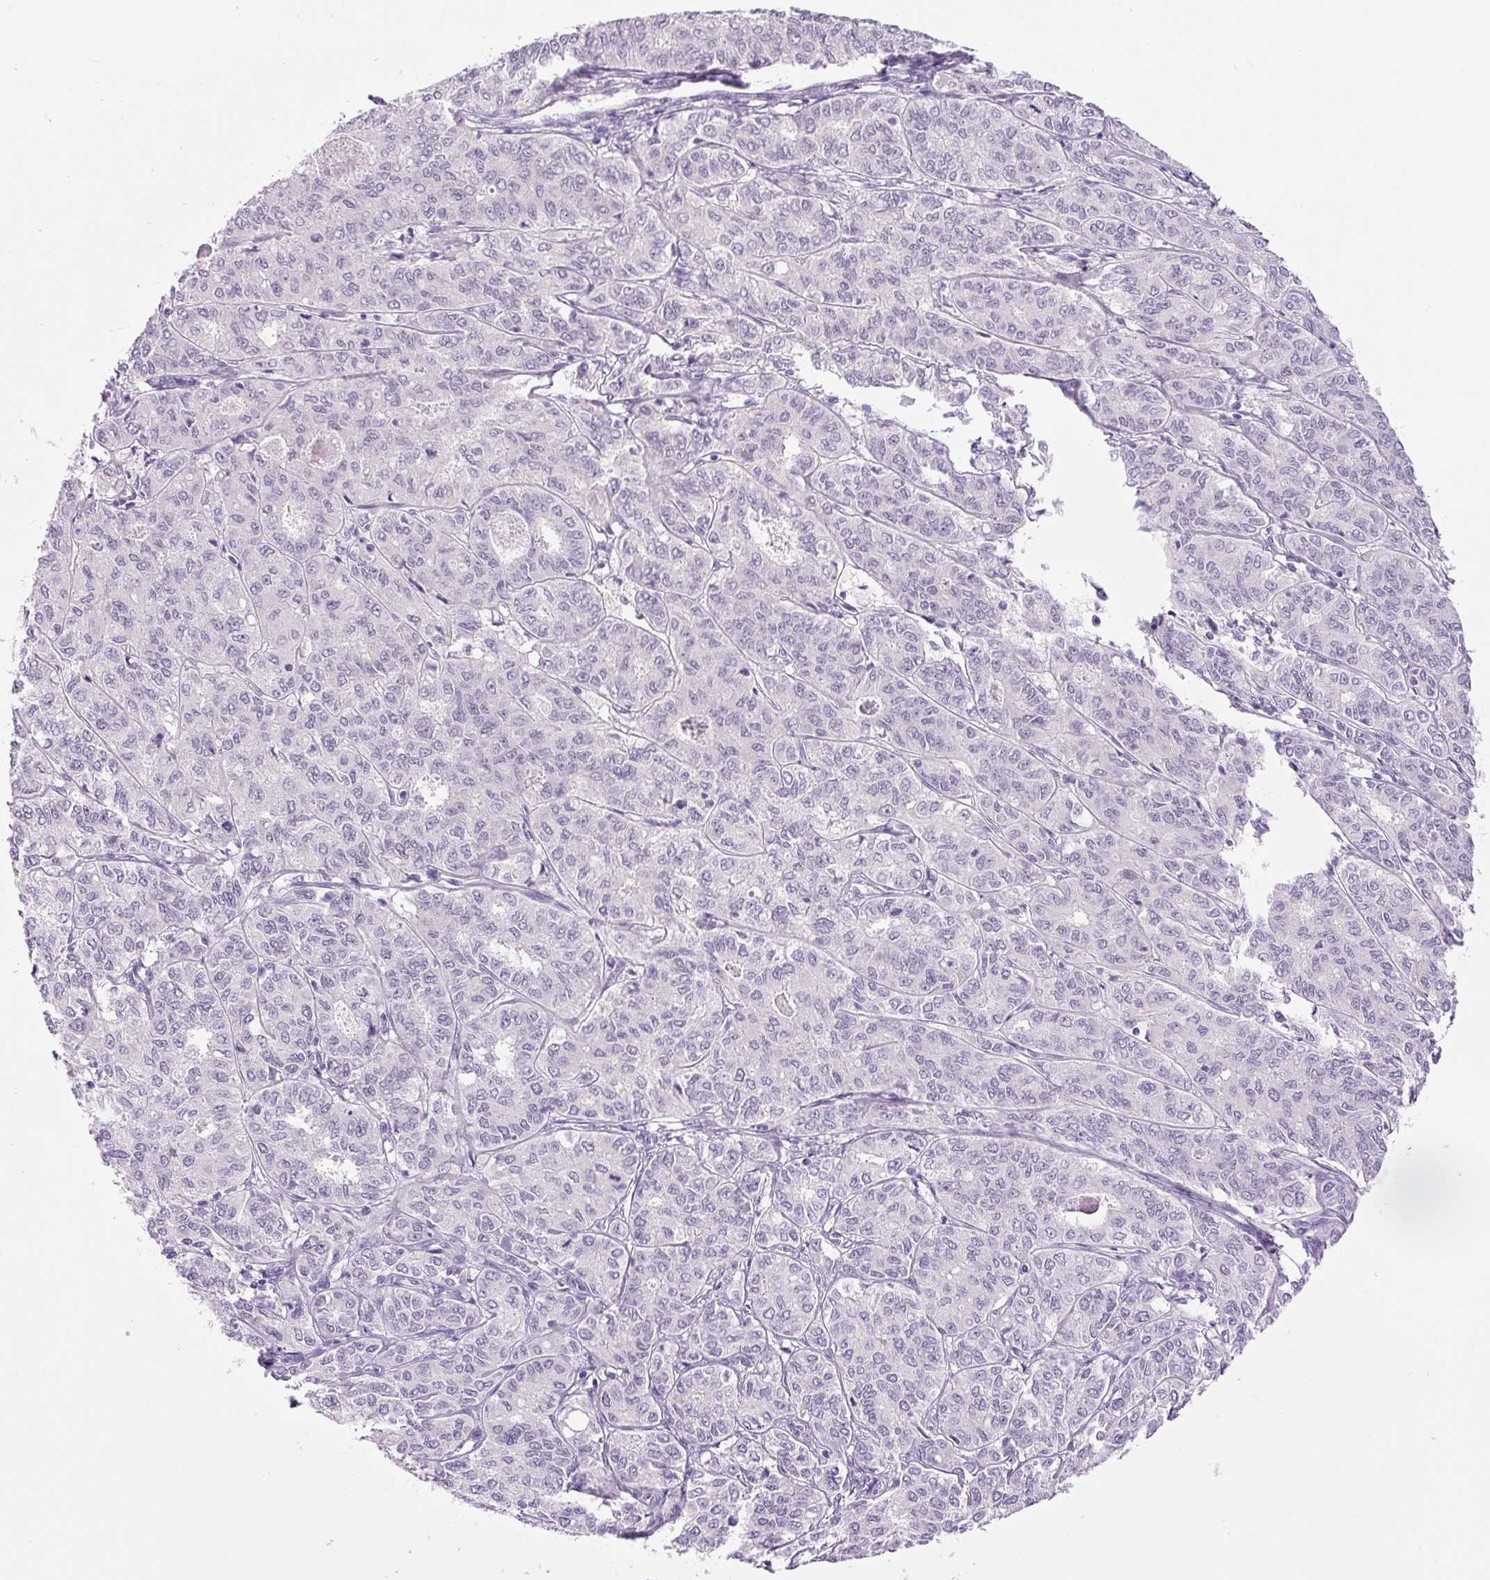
{"staining": {"intensity": "negative", "quantity": "none", "location": "none"}, "tissue": "endometrial cancer", "cell_type": "Tumor cells", "image_type": "cancer", "snomed": [{"axis": "morphology", "description": "Adenocarcinoma, NOS"}, {"axis": "topography", "description": "Endometrium"}], "caption": "An immunohistochemistry photomicrograph of endometrial cancer is shown. There is no staining in tumor cells of endometrial cancer.", "gene": "COL9A2", "patient": {"sex": "female", "age": 61}}